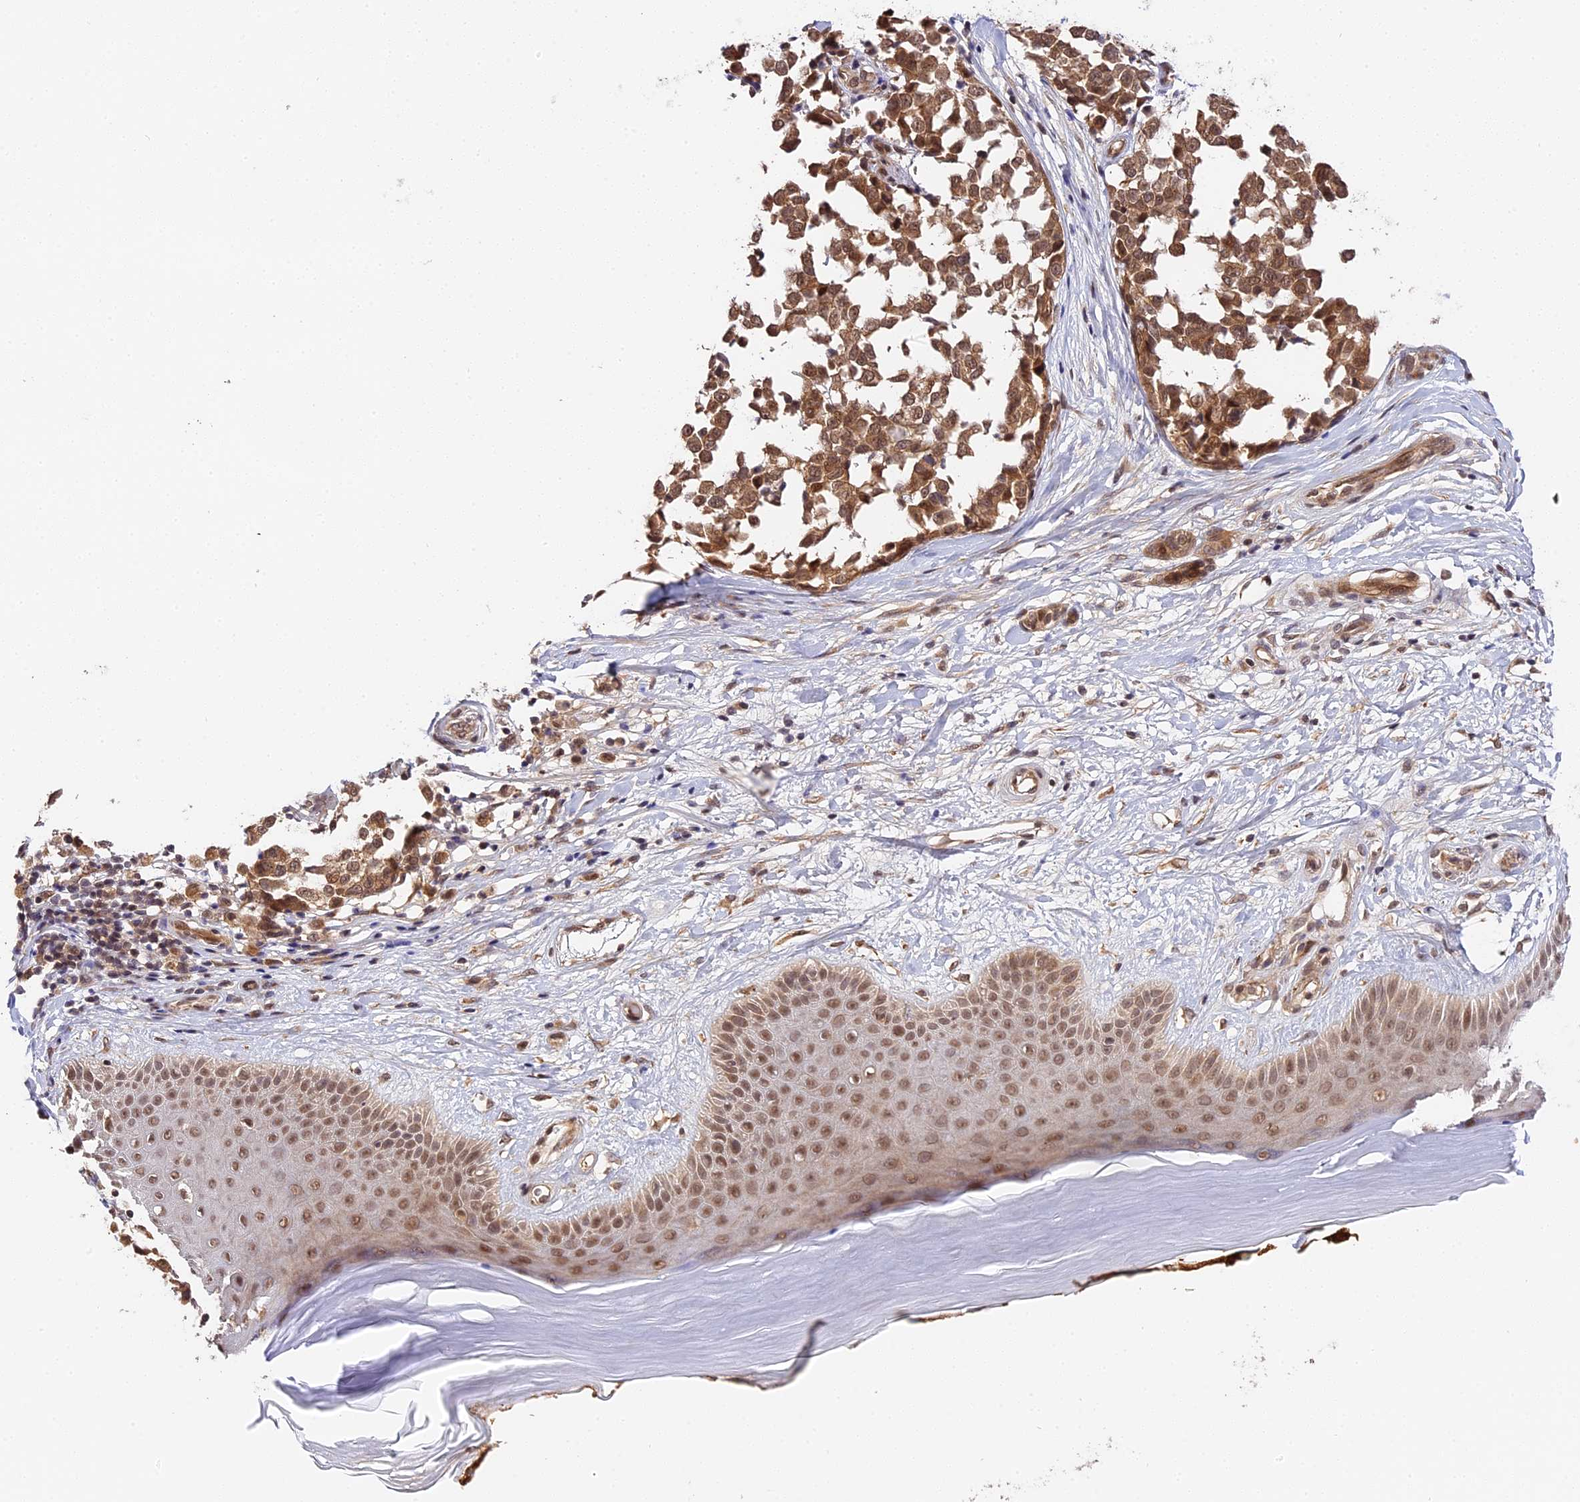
{"staining": {"intensity": "moderate", "quantity": ">75%", "location": "cytoplasmic/membranous"}, "tissue": "melanoma", "cell_type": "Tumor cells", "image_type": "cancer", "snomed": [{"axis": "morphology", "description": "Malignant melanoma, NOS"}, {"axis": "topography", "description": "Skin"}], "caption": "Protein expression analysis of human malignant melanoma reveals moderate cytoplasmic/membranous staining in about >75% of tumor cells.", "gene": "IMPACT", "patient": {"sex": "female", "age": 64}}